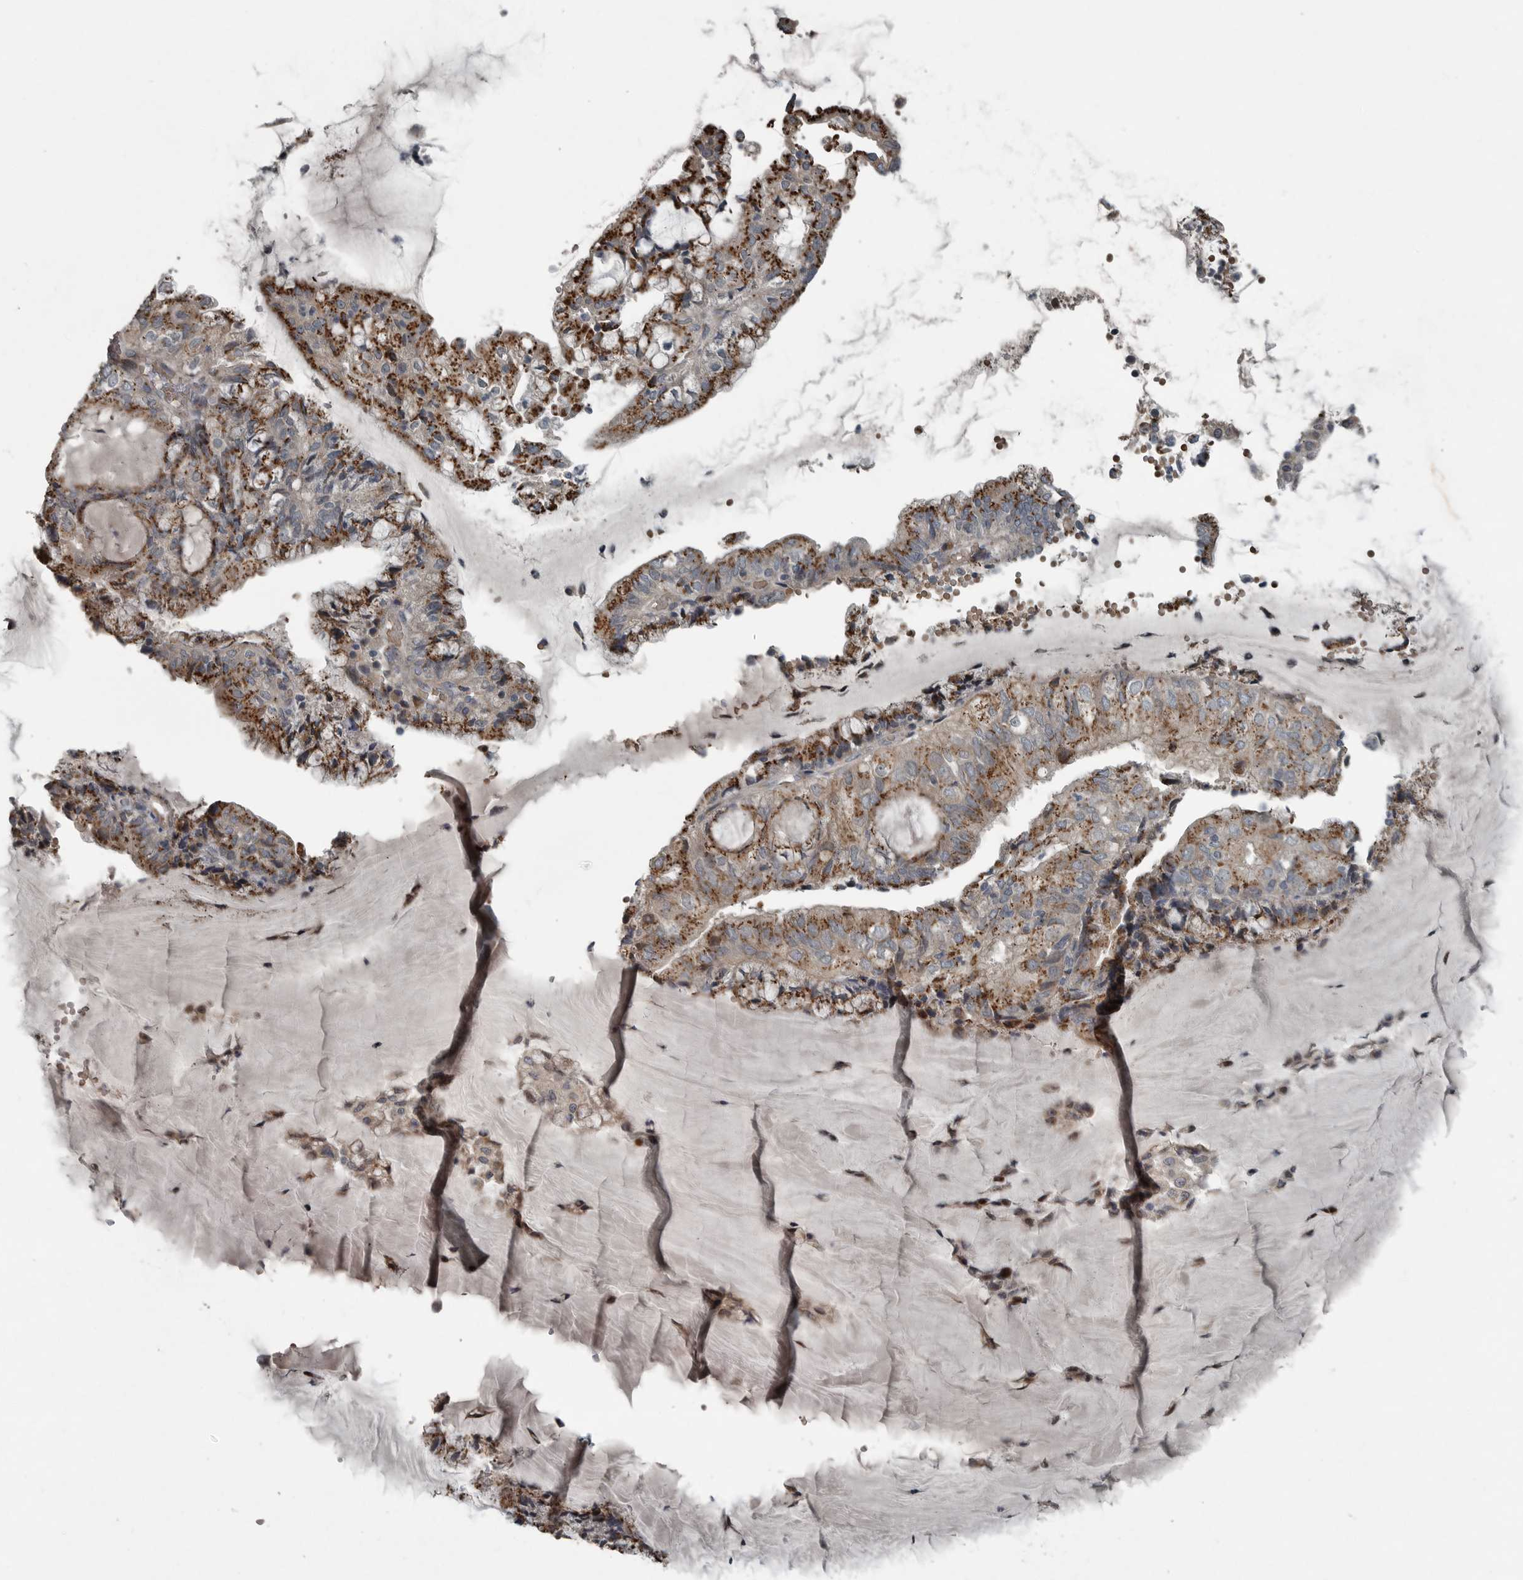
{"staining": {"intensity": "strong", "quantity": "25%-75%", "location": "cytoplasmic/membranous"}, "tissue": "endometrial cancer", "cell_type": "Tumor cells", "image_type": "cancer", "snomed": [{"axis": "morphology", "description": "Adenocarcinoma, NOS"}, {"axis": "topography", "description": "Endometrium"}], "caption": "This histopathology image reveals endometrial cancer (adenocarcinoma) stained with immunohistochemistry to label a protein in brown. The cytoplasmic/membranous of tumor cells show strong positivity for the protein. Nuclei are counter-stained blue.", "gene": "ZNF345", "patient": {"sex": "female", "age": 81}}